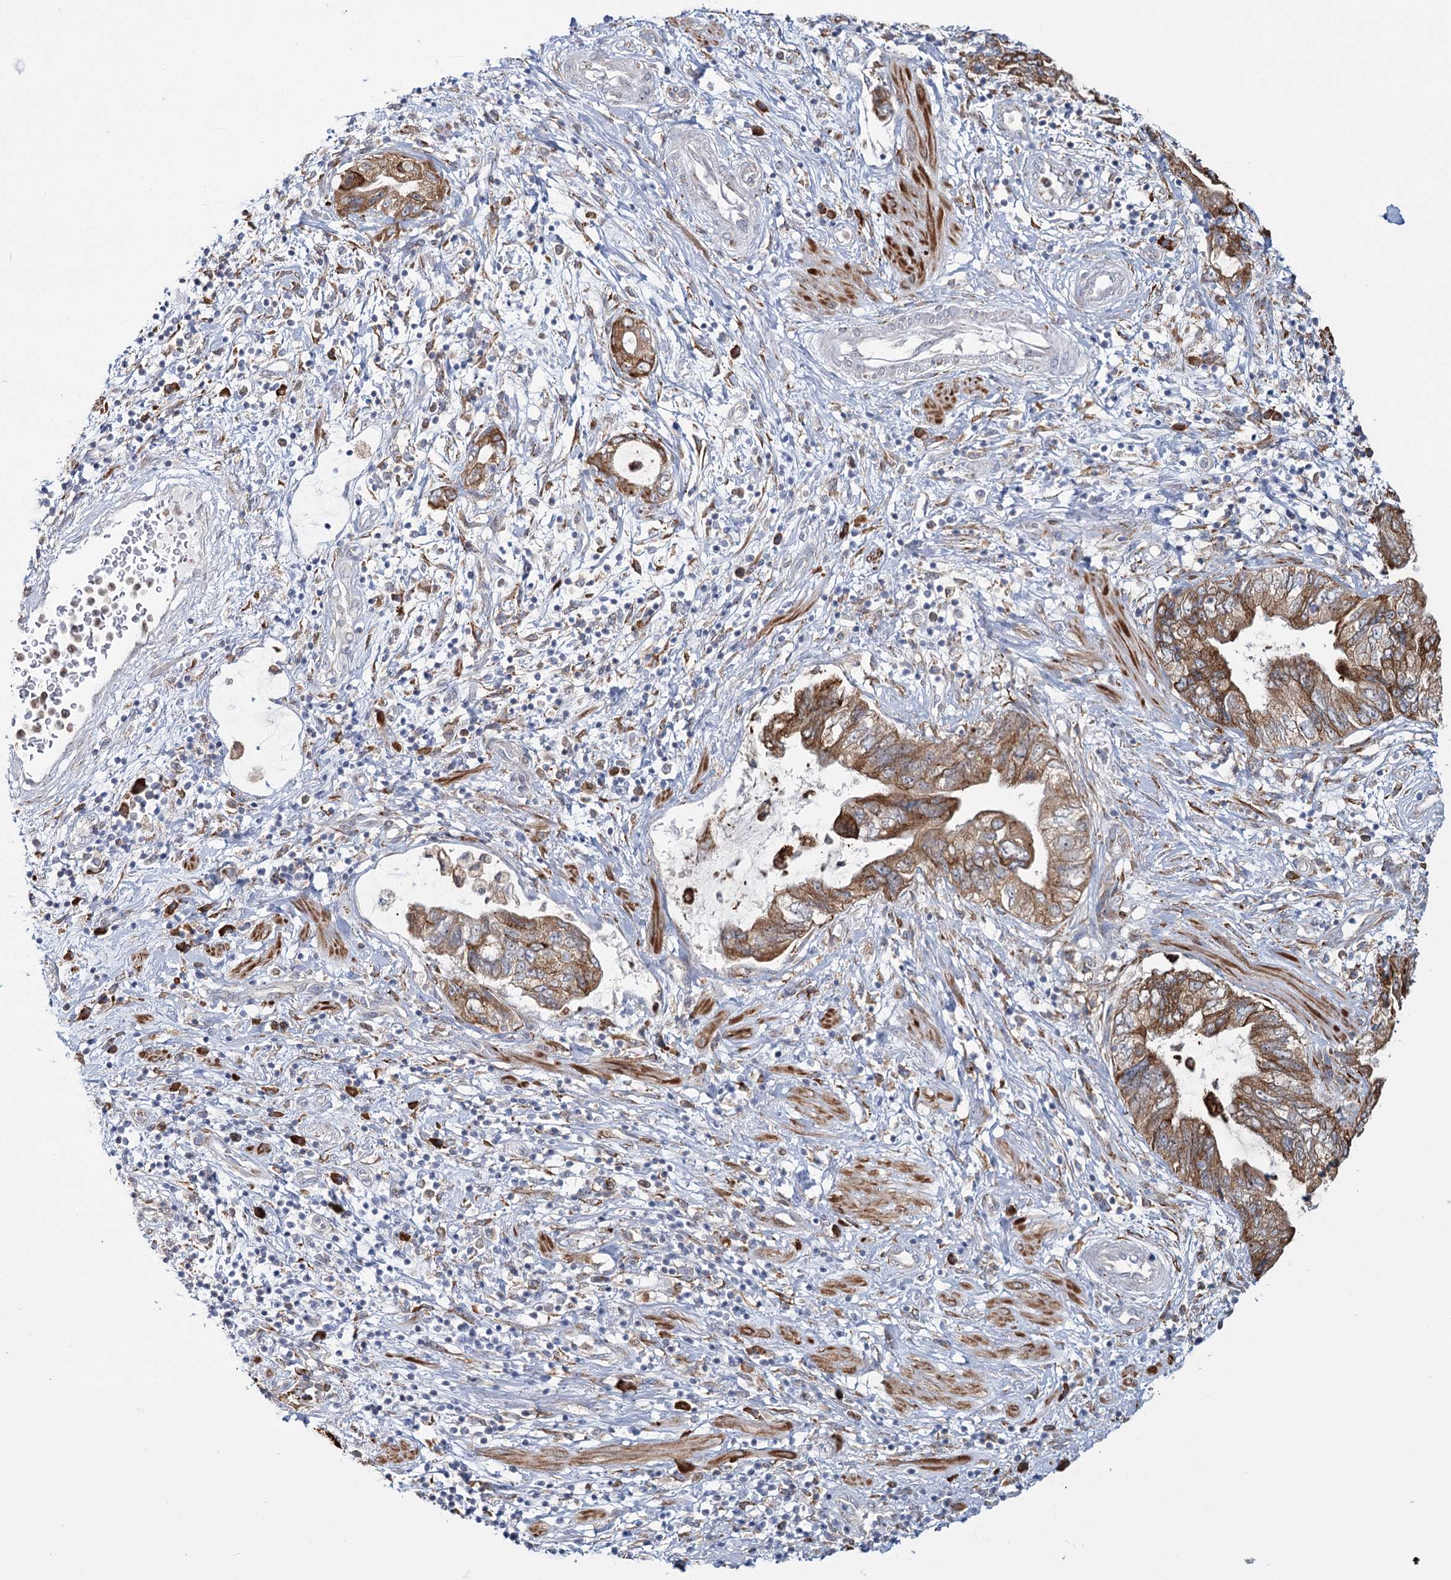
{"staining": {"intensity": "moderate", "quantity": "25%-75%", "location": "cytoplasmic/membranous"}, "tissue": "pancreatic cancer", "cell_type": "Tumor cells", "image_type": "cancer", "snomed": [{"axis": "morphology", "description": "Adenocarcinoma, NOS"}, {"axis": "topography", "description": "Pancreas"}], "caption": "Approximately 25%-75% of tumor cells in human pancreatic adenocarcinoma reveal moderate cytoplasmic/membranous protein staining as visualized by brown immunohistochemical staining.", "gene": "ZCCHC9", "patient": {"sex": "female", "age": 73}}